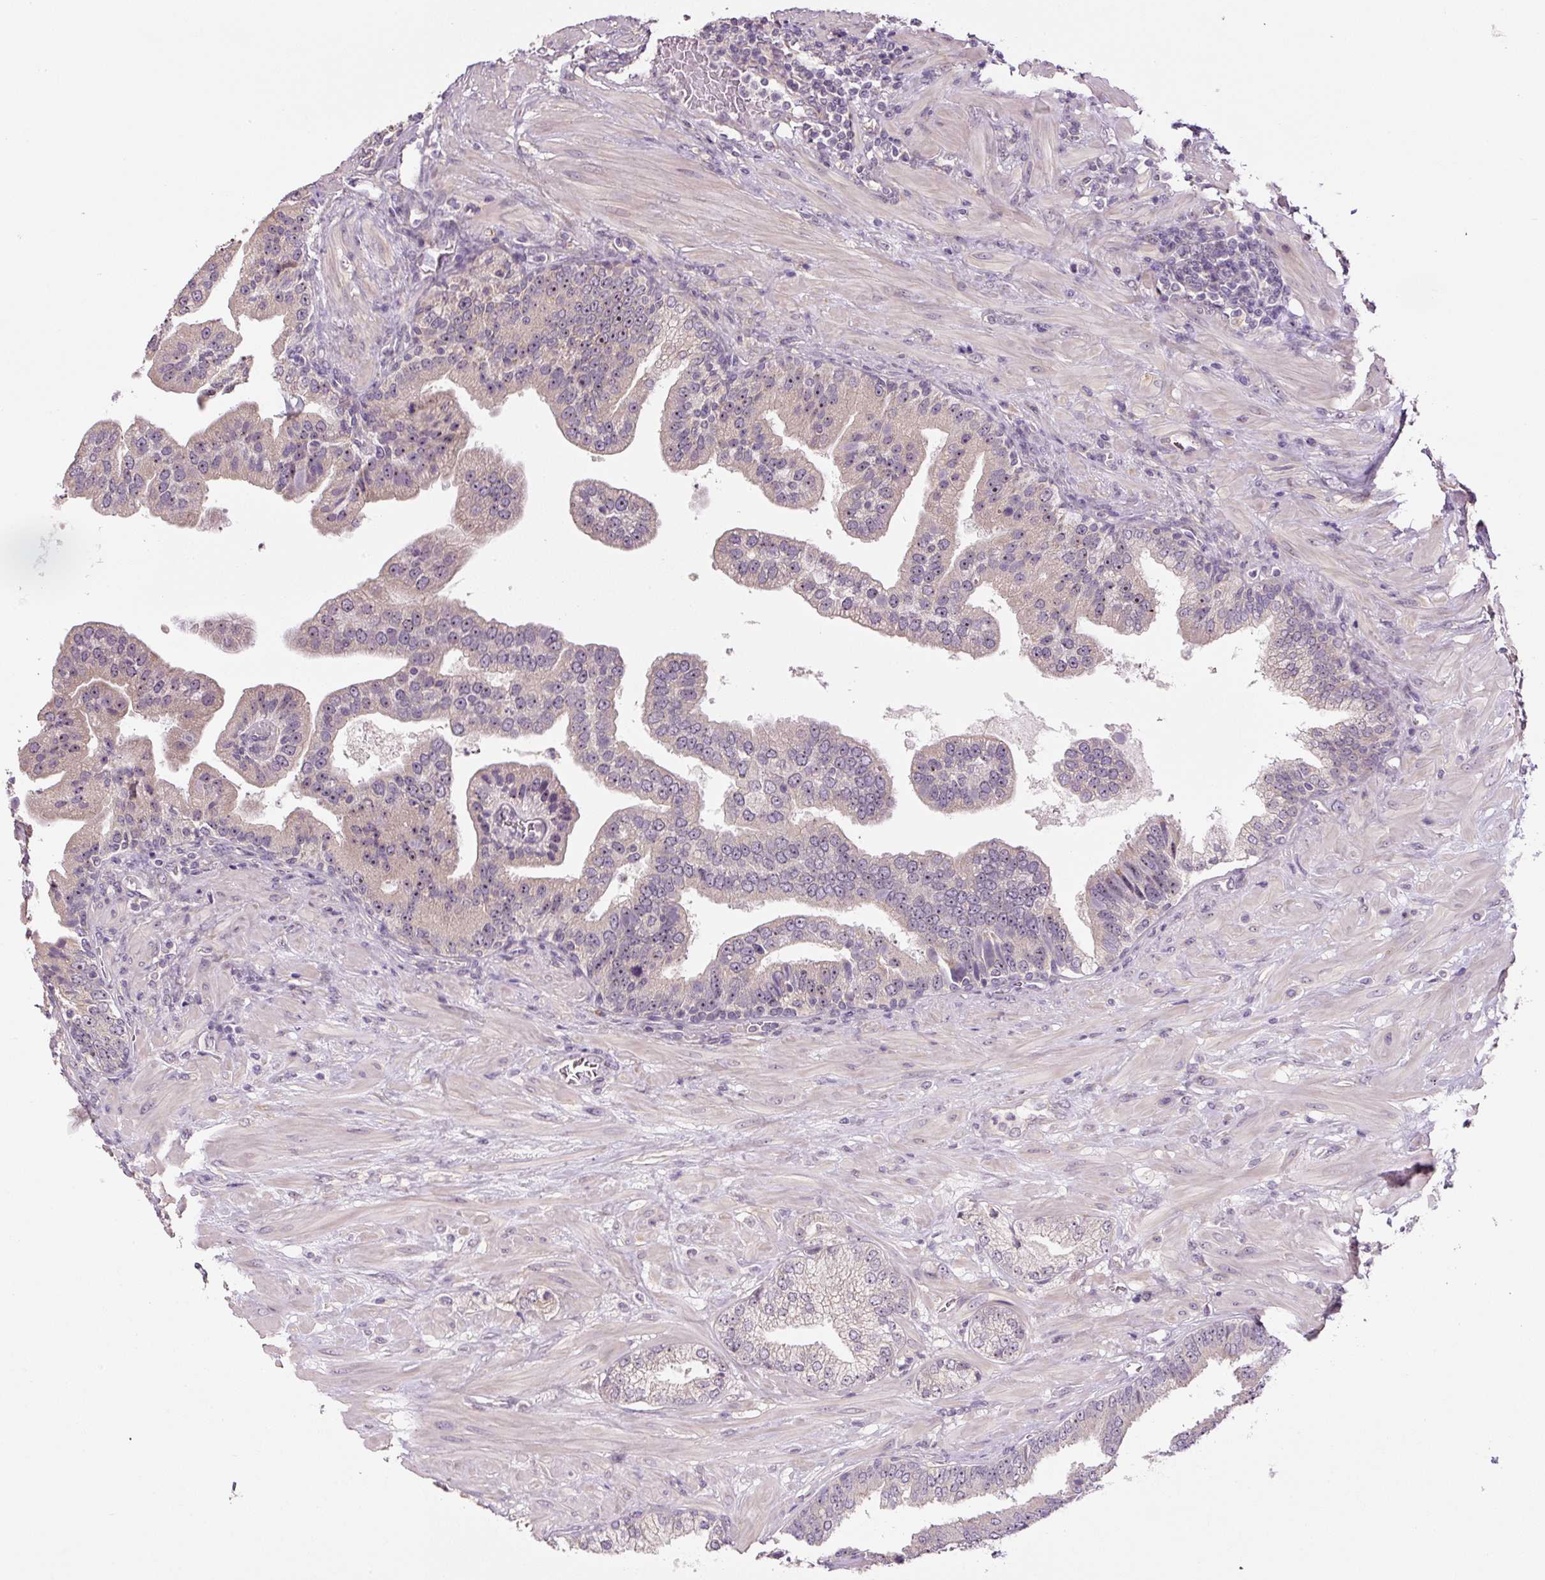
{"staining": {"intensity": "weak", "quantity": "<25%", "location": "nuclear"}, "tissue": "prostate cancer", "cell_type": "Tumor cells", "image_type": "cancer", "snomed": [{"axis": "morphology", "description": "Adenocarcinoma, High grade"}, {"axis": "topography", "description": "Prostate"}], "caption": "An image of prostate cancer (adenocarcinoma (high-grade)) stained for a protein displays no brown staining in tumor cells.", "gene": "TMEM151B", "patient": {"sex": "male", "age": 55}}